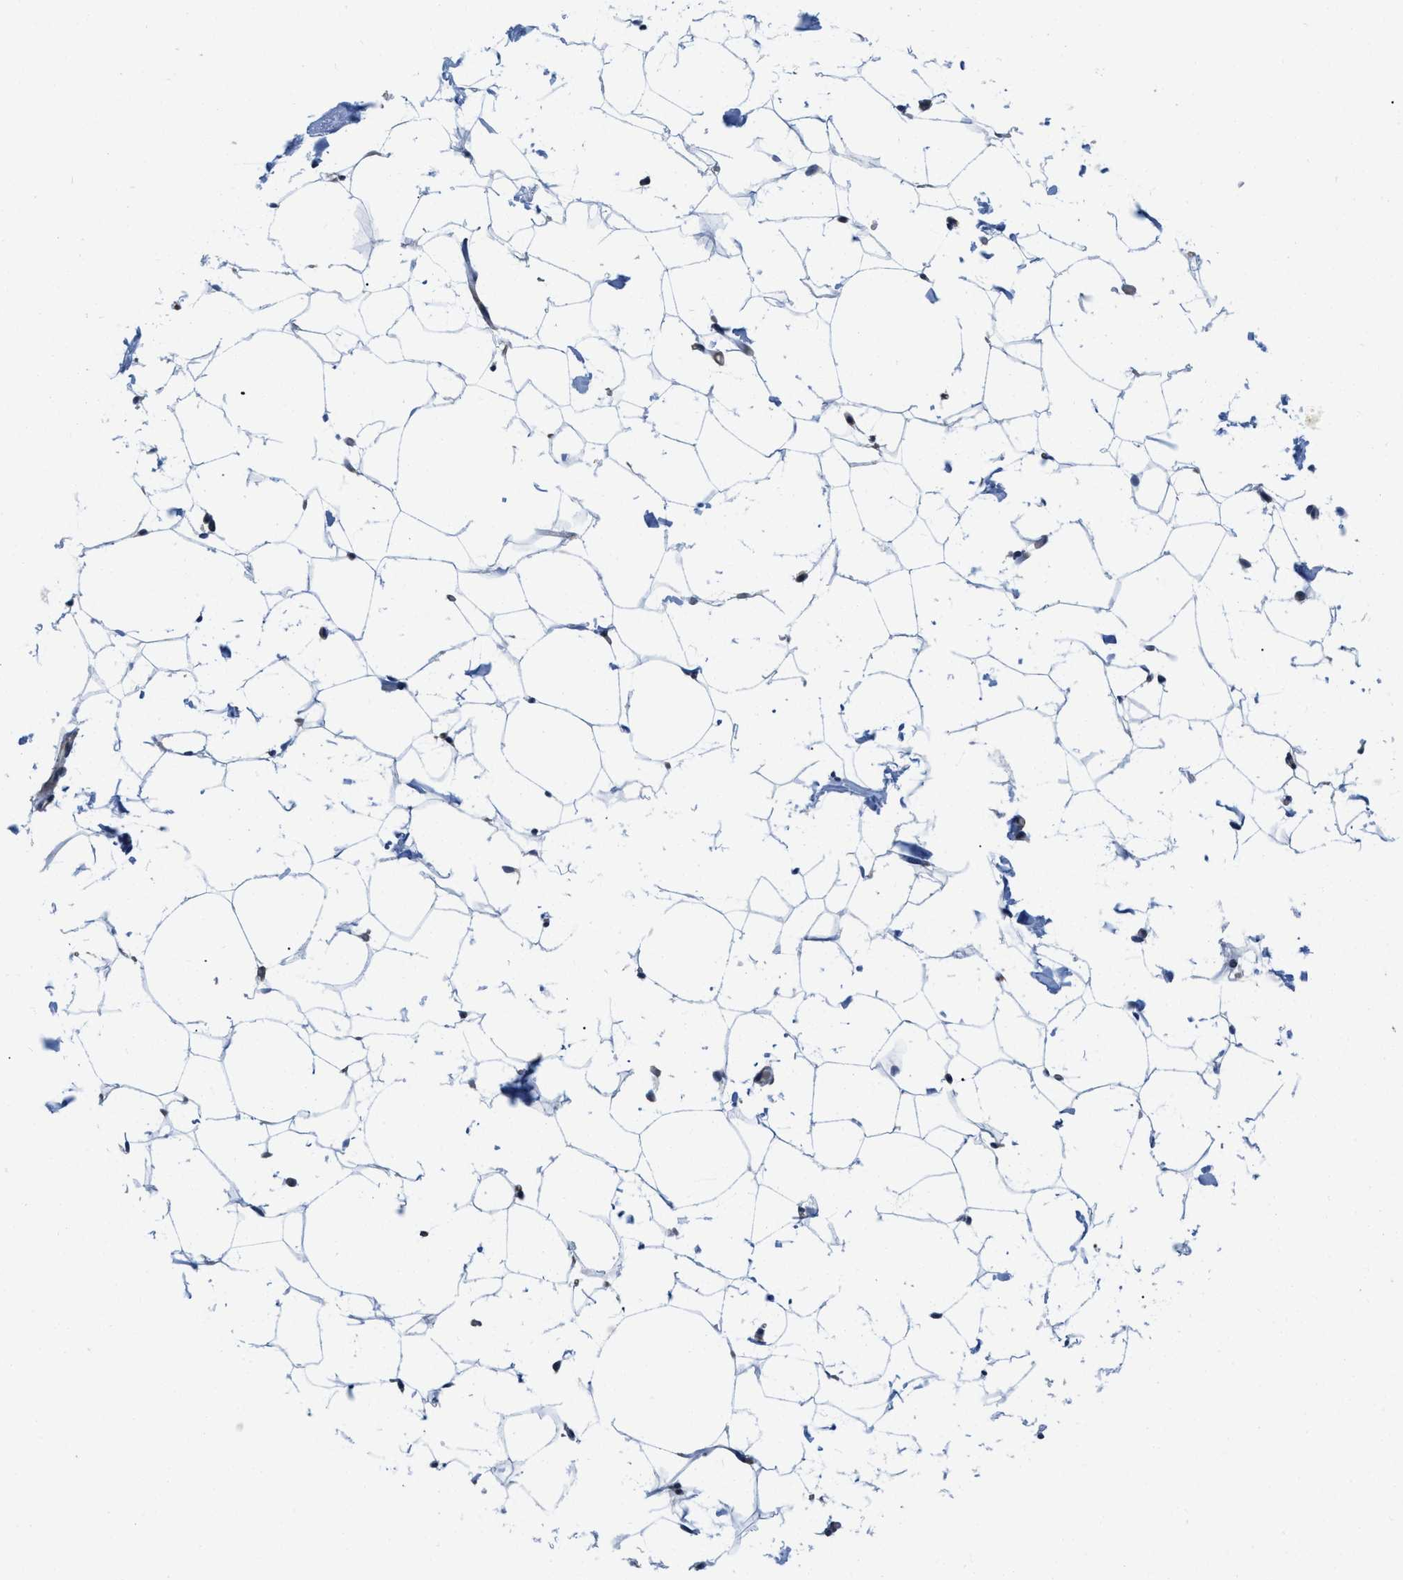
{"staining": {"intensity": "negative", "quantity": "none", "location": "none"}, "tissue": "adipose tissue", "cell_type": "Adipocytes", "image_type": "normal", "snomed": [{"axis": "morphology", "description": "Normal tissue, NOS"}, {"axis": "topography", "description": "Breast"}, {"axis": "topography", "description": "Soft tissue"}], "caption": "There is no significant positivity in adipocytes of adipose tissue. (DAB IHC, high magnification).", "gene": "GPRASP2", "patient": {"sex": "female", "age": 75}}